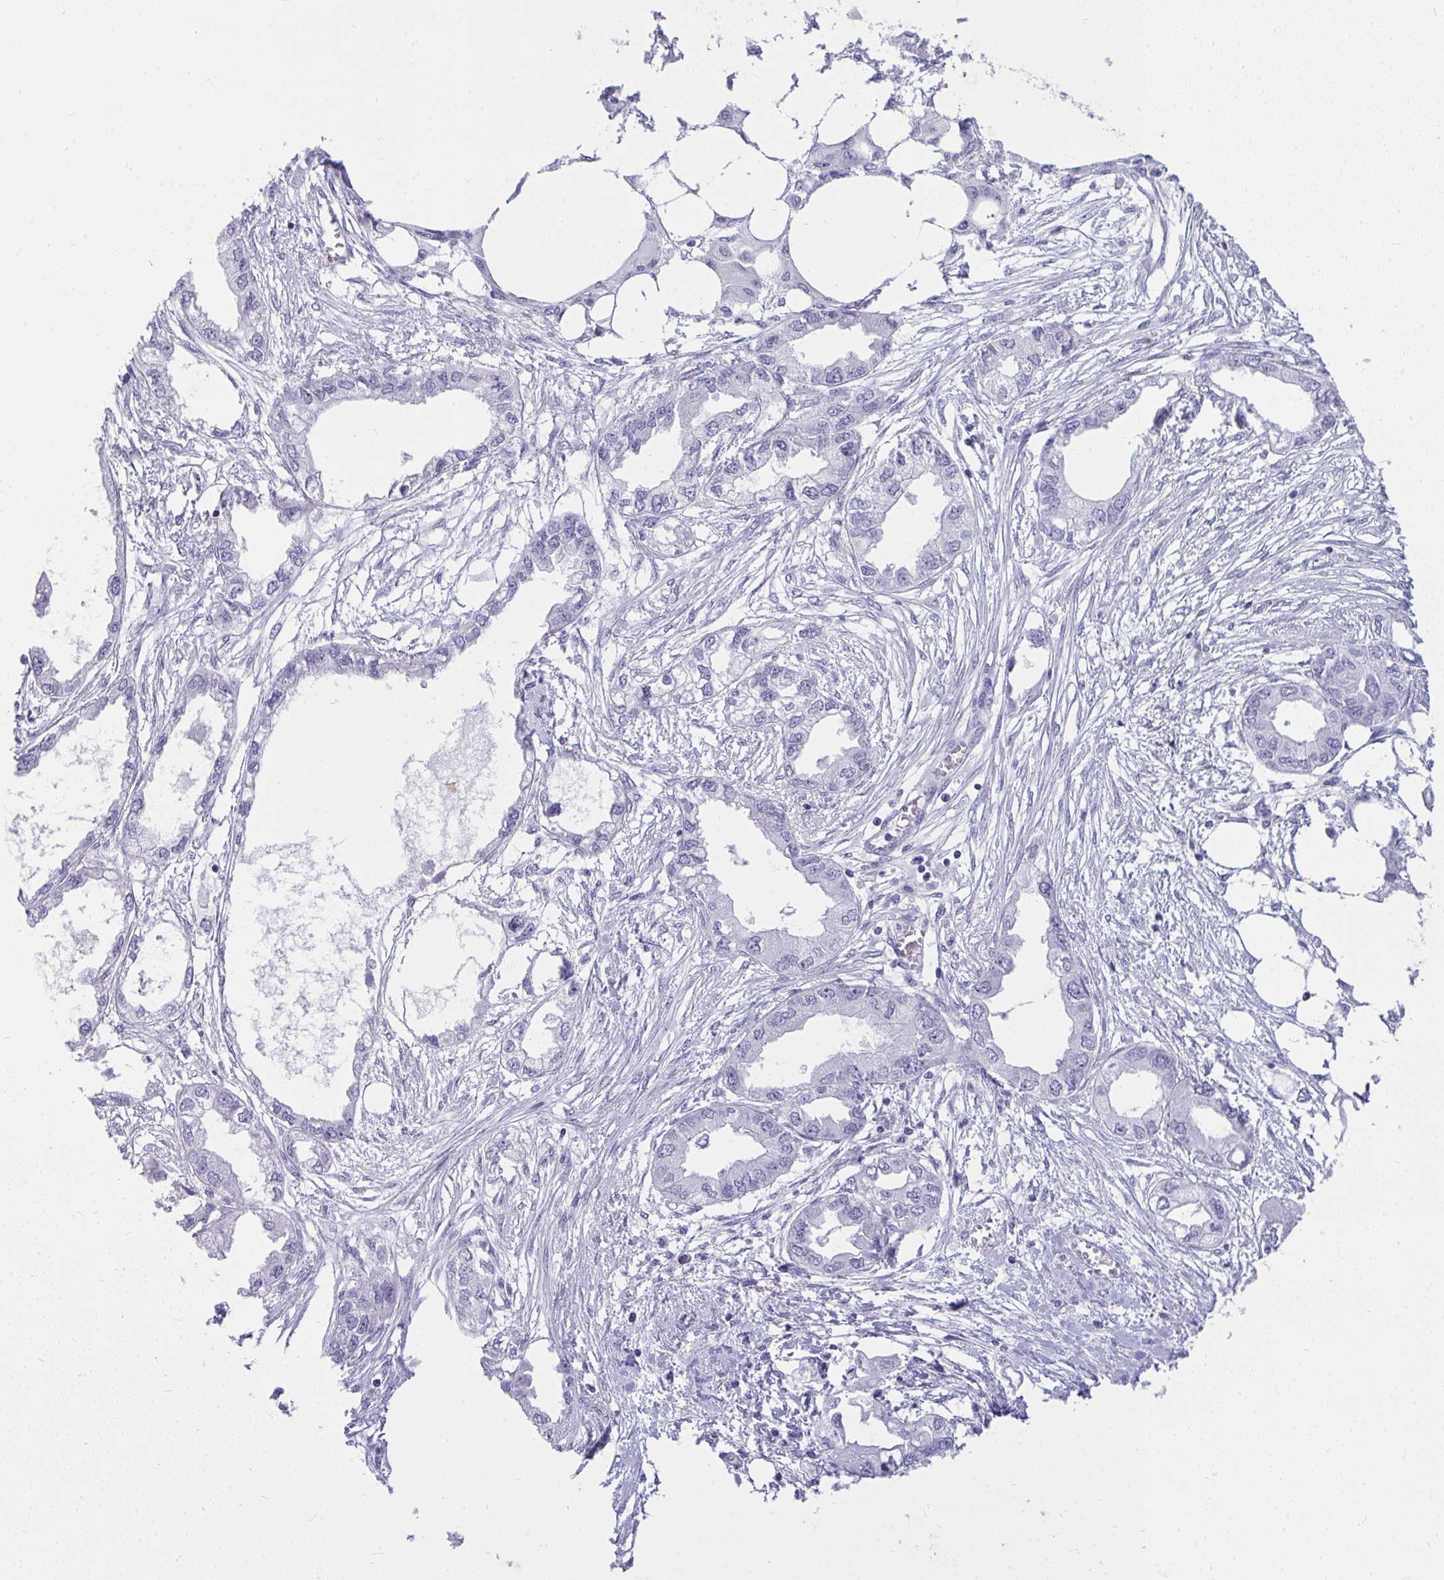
{"staining": {"intensity": "negative", "quantity": "none", "location": "none"}, "tissue": "endometrial cancer", "cell_type": "Tumor cells", "image_type": "cancer", "snomed": [{"axis": "morphology", "description": "Adenocarcinoma, NOS"}, {"axis": "morphology", "description": "Adenocarcinoma, metastatic, NOS"}, {"axis": "topography", "description": "Adipose tissue"}, {"axis": "topography", "description": "Endometrium"}], "caption": "Tumor cells are negative for brown protein staining in endometrial cancer (metastatic adenocarcinoma).", "gene": "PRM2", "patient": {"sex": "female", "age": 67}}